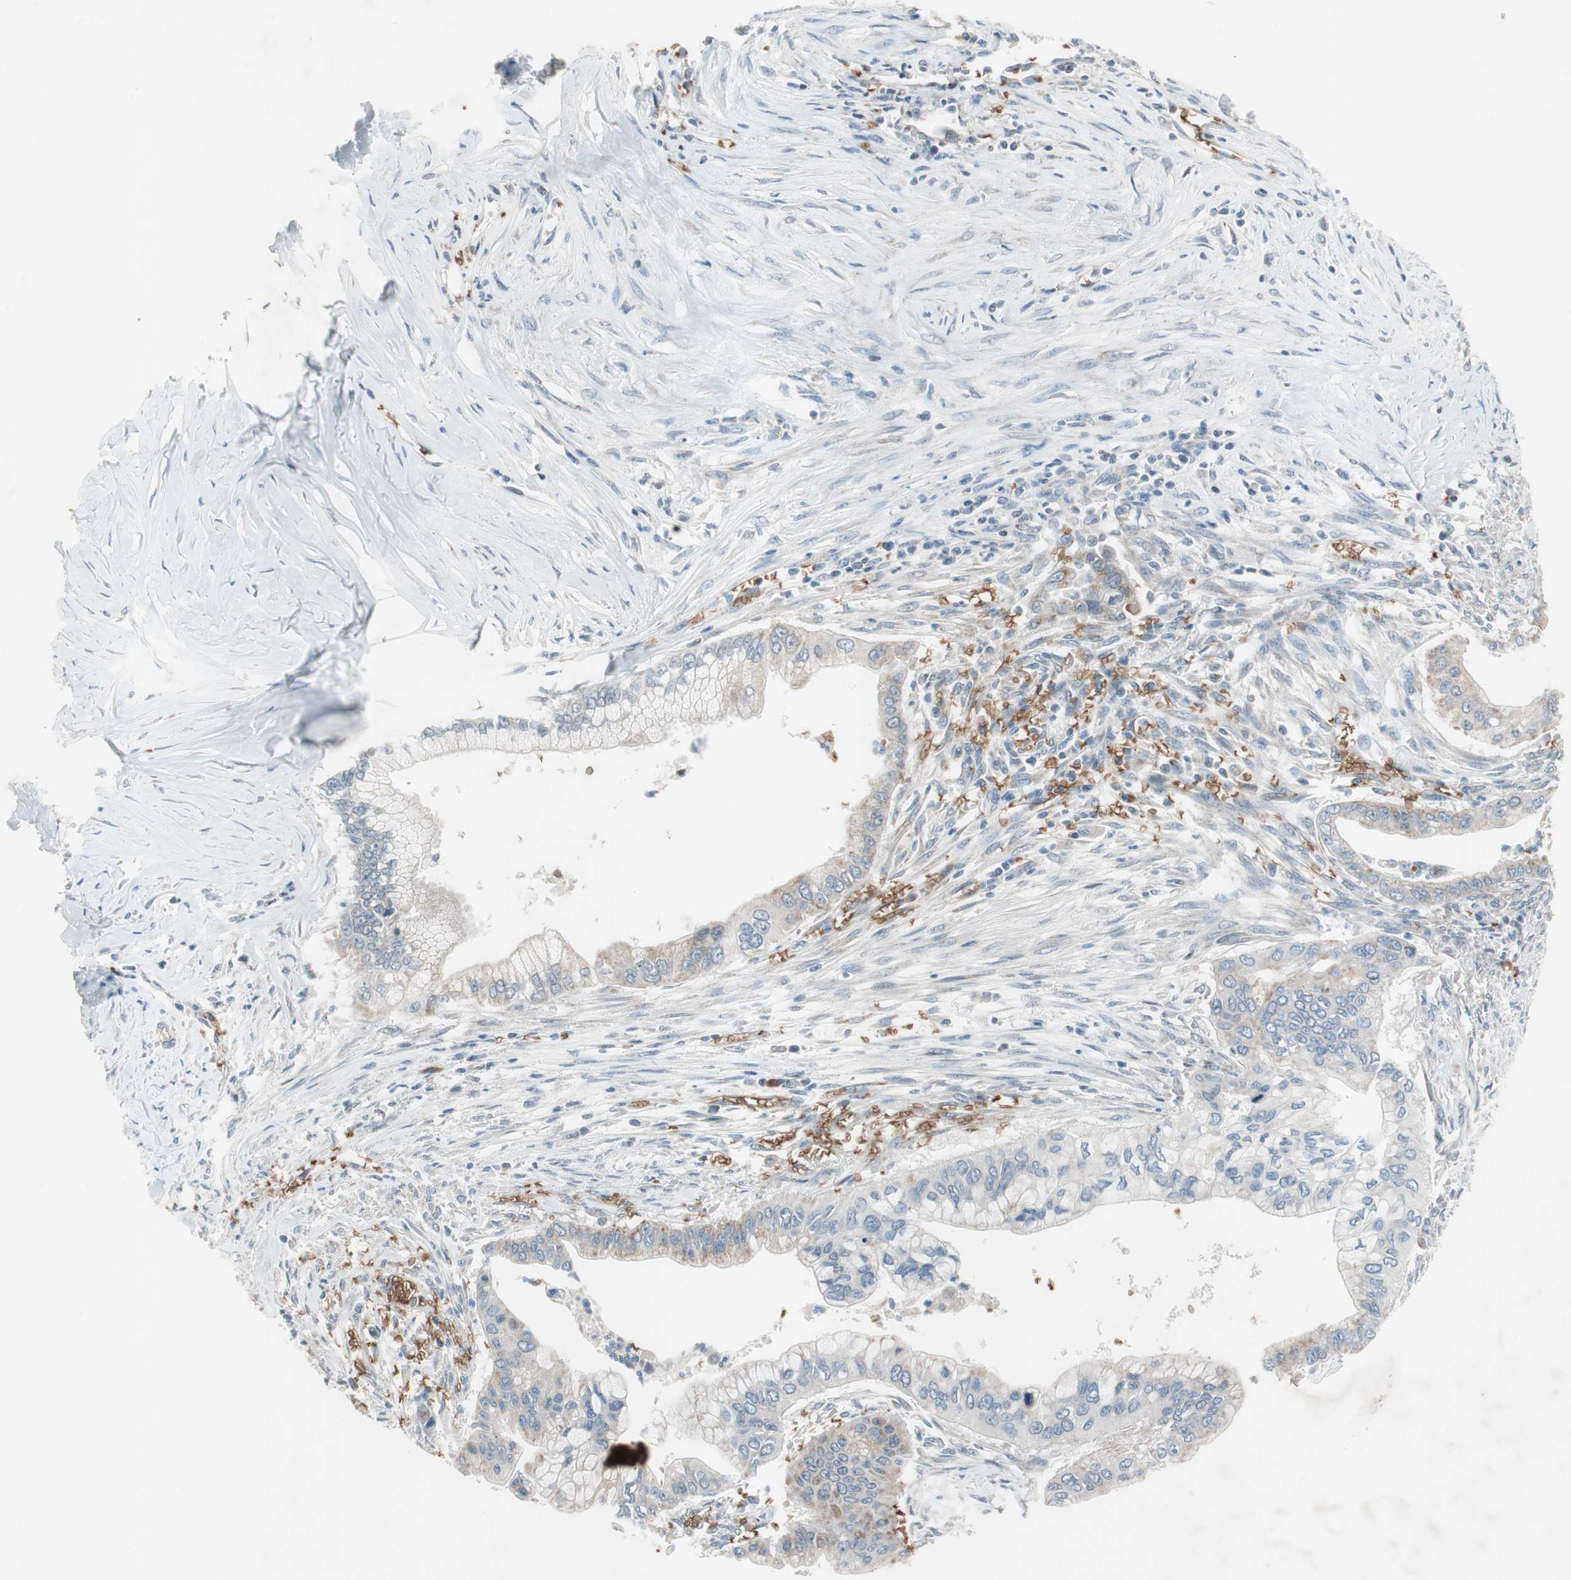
{"staining": {"intensity": "weak", "quantity": "<25%", "location": "cytoplasmic/membranous"}, "tissue": "pancreatic cancer", "cell_type": "Tumor cells", "image_type": "cancer", "snomed": [{"axis": "morphology", "description": "Adenocarcinoma, NOS"}, {"axis": "topography", "description": "Pancreas"}], "caption": "The IHC histopathology image has no significant staining in tumor cells of pancreatic cancer (adenocarcinoma) tissue.", "gene": "GYPC", "patient": {"sex": "male", "age": 59}}